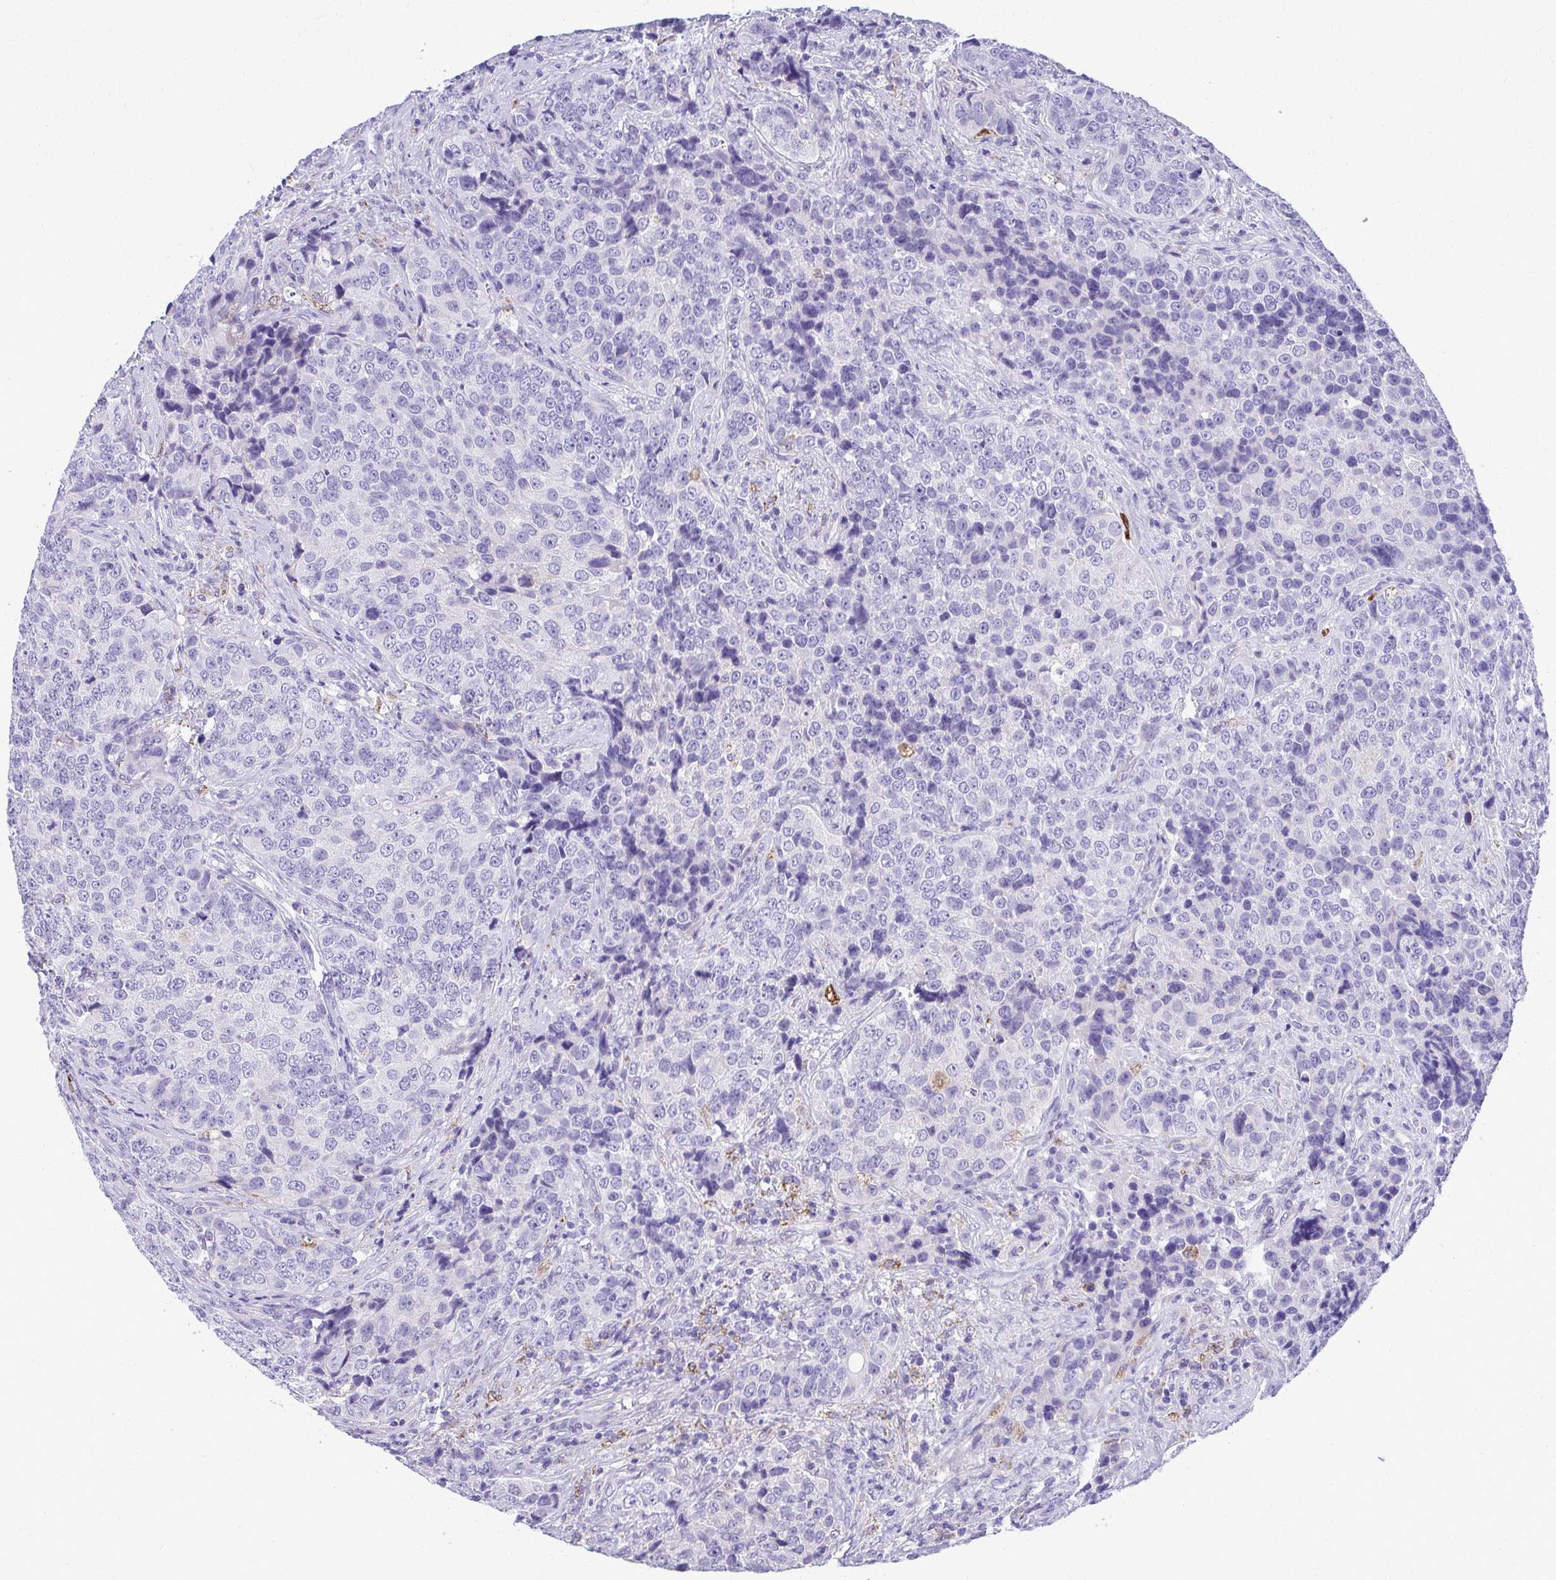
{"staining": {"intensity": "negative", "quantity": "none", "location": "none"}, "tissue": "urothelial cancer", "cell_type": "Tumor cells", "image_type": "cancer", "snomed": [{"axis": "morphology", "description": "Urothelial carcinoma, NOS"}, {"axis": "topography", "description": "Urinary bladder"}], "caption": "High power microscopy micrograph of an IHC micrograph of transitional cell carcinoma, revealing no significant expression in tumor cells.", "gene": "AIG1", "patient": {"sex": "male", "age": 52}}